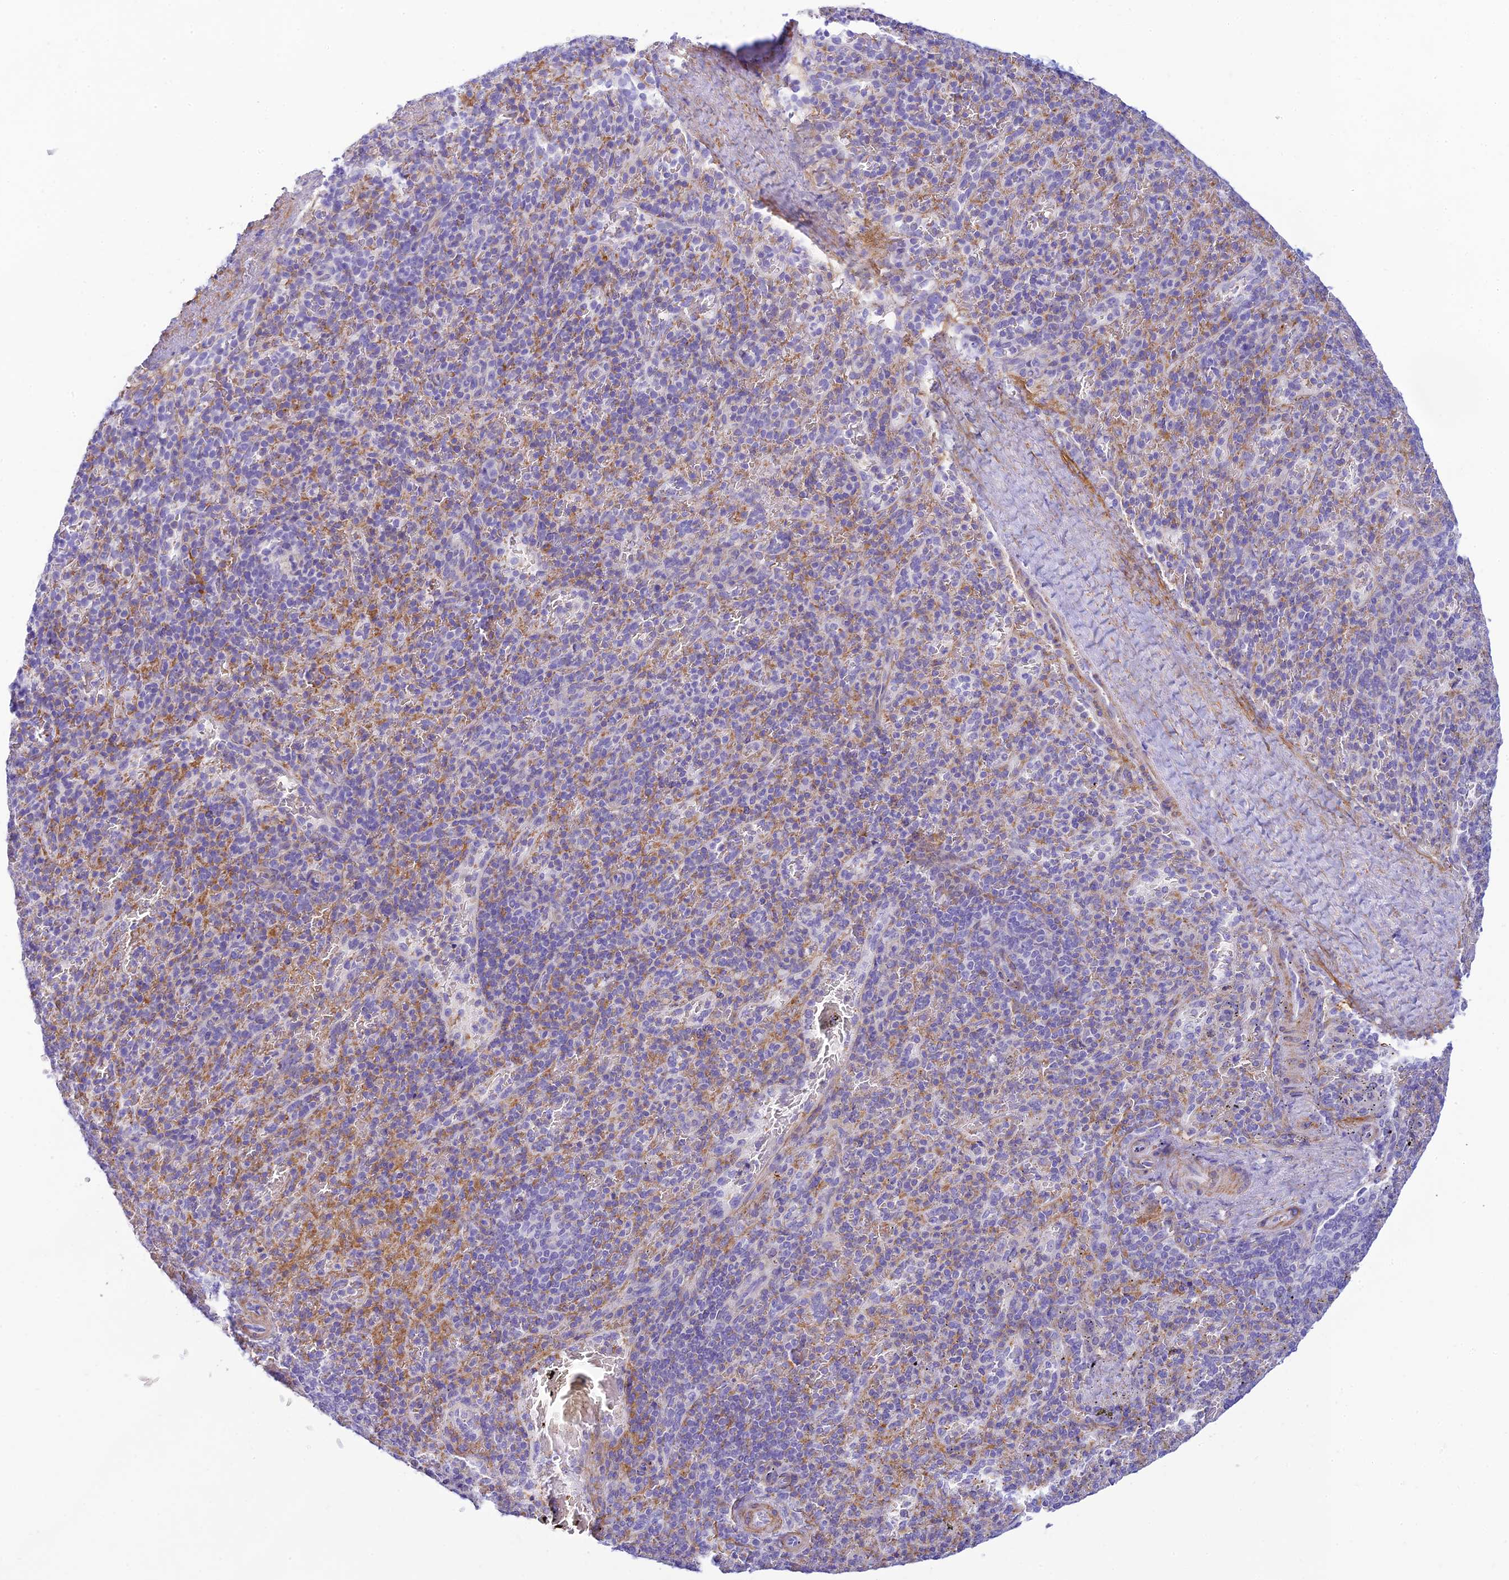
{"staining": {"intensity": "moderate", "quantity": "<25%", "location": "cytoplasmic/membranous"}, "tissue": "spleen", "cell_type": "Cells in red pulp", "image_type": "normal", "snomed": [{"axis": "morphology", "description": "Normal tissue, NOS"}, {"axis": "topography", "description": "Spleen"}], "caption": "A brown stain highlights moderate cytoplasmic/membranous positivity of a protein in cells in red pulp of normal human spleen.", "gene": "FBXW4", "patient": {"sex": "male", "age": 82}}